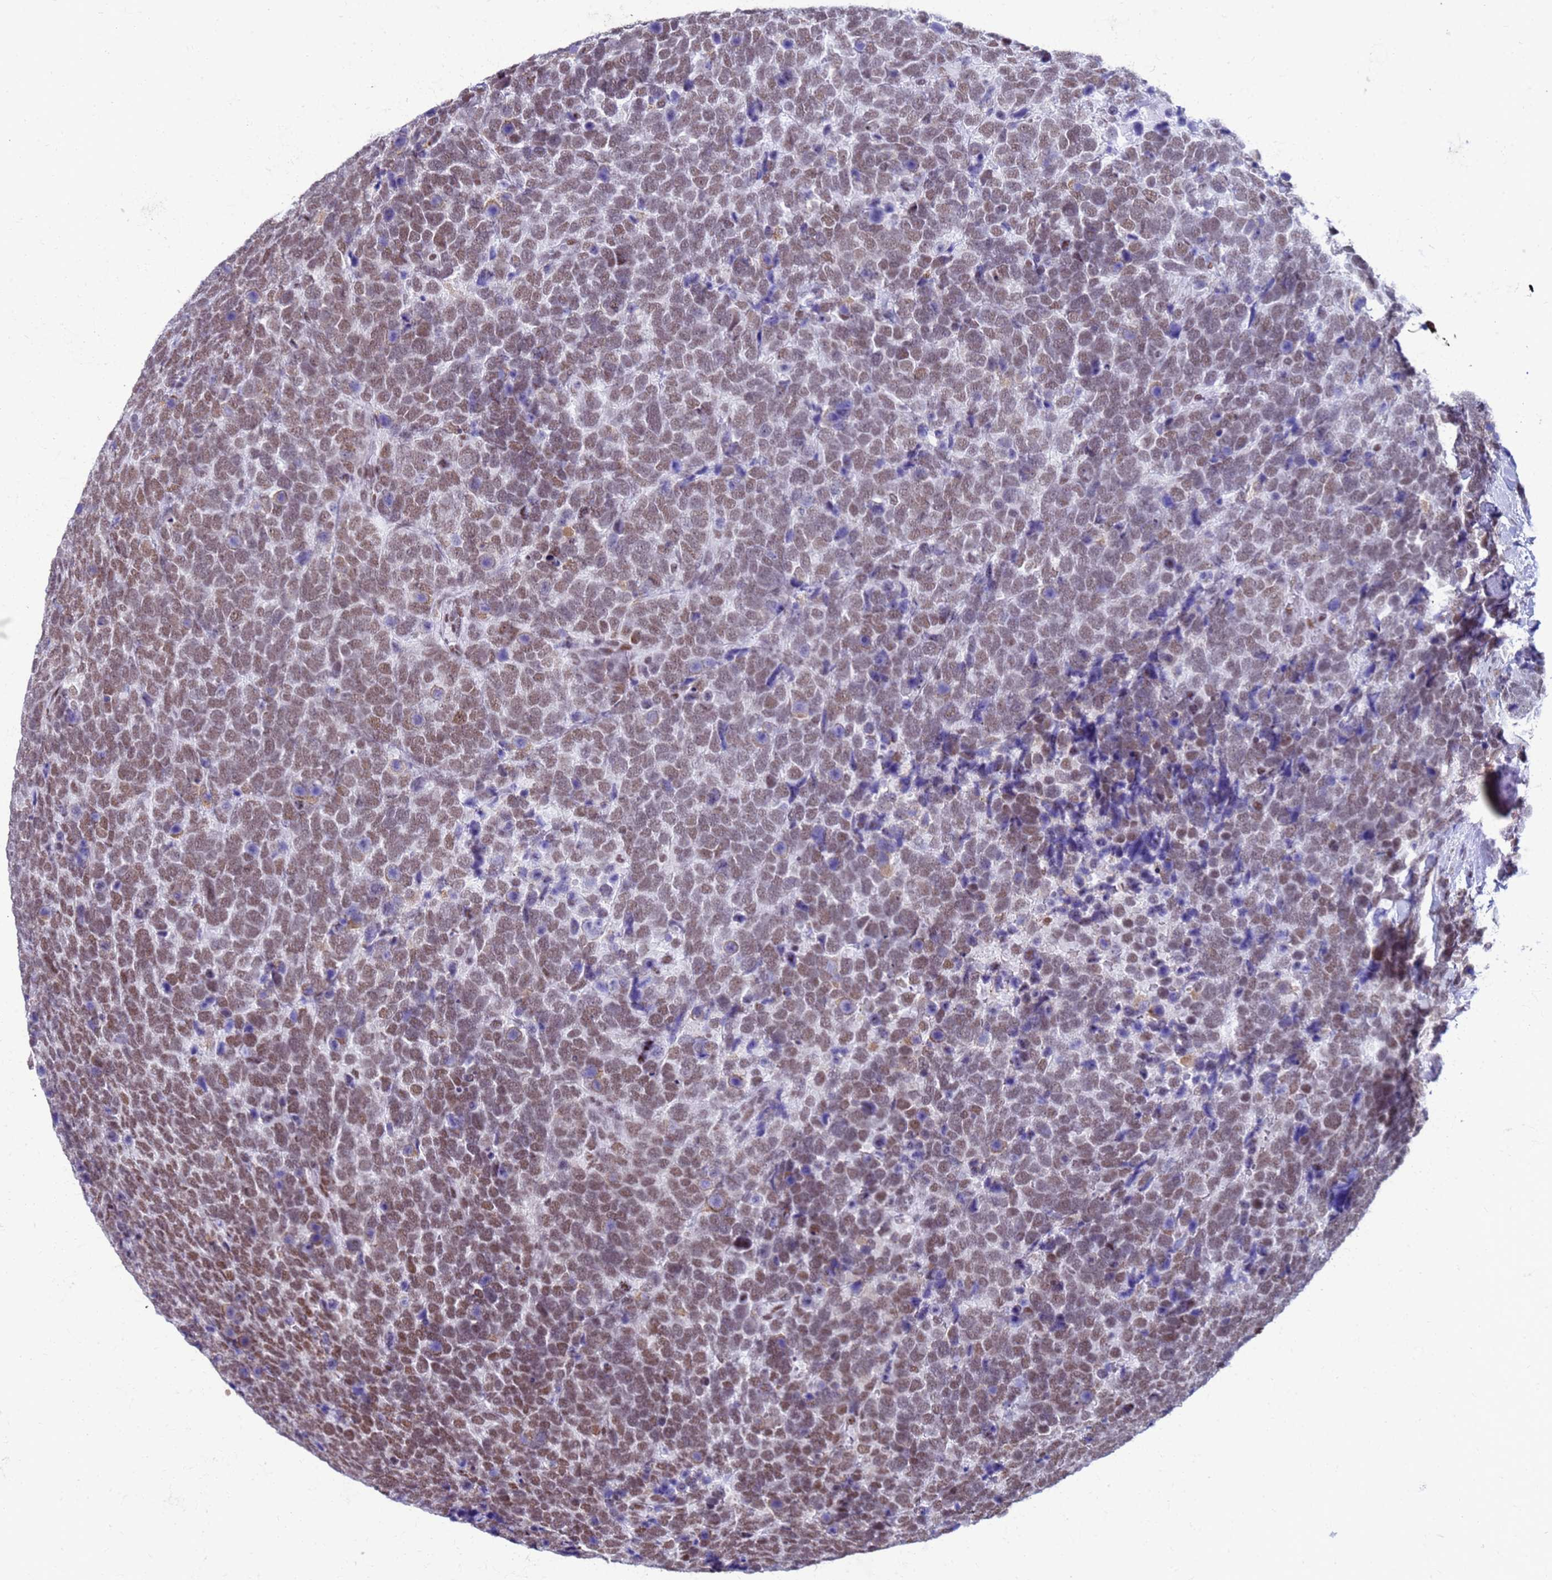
{"staining": {"intensity": "moderate", "quantity": ">75%", "location": "nuclear"}, "tissue": "urothelial cancer", "cell_type": "Tumor cells", "image_type": "cancer", "snomed": [{"axis": "morphology", "description": "Urothelial carcinoma, High grade"}, {"axis": "topography", "description": "Urinary bladder"}], "caption": "A medium amount of moderate nuclear positivity is appreciated in about >75% of tumor cells in urothelial cancer tissue.", "gene": "FAM170B", "patient": {"sex": "female", "age": 82}}